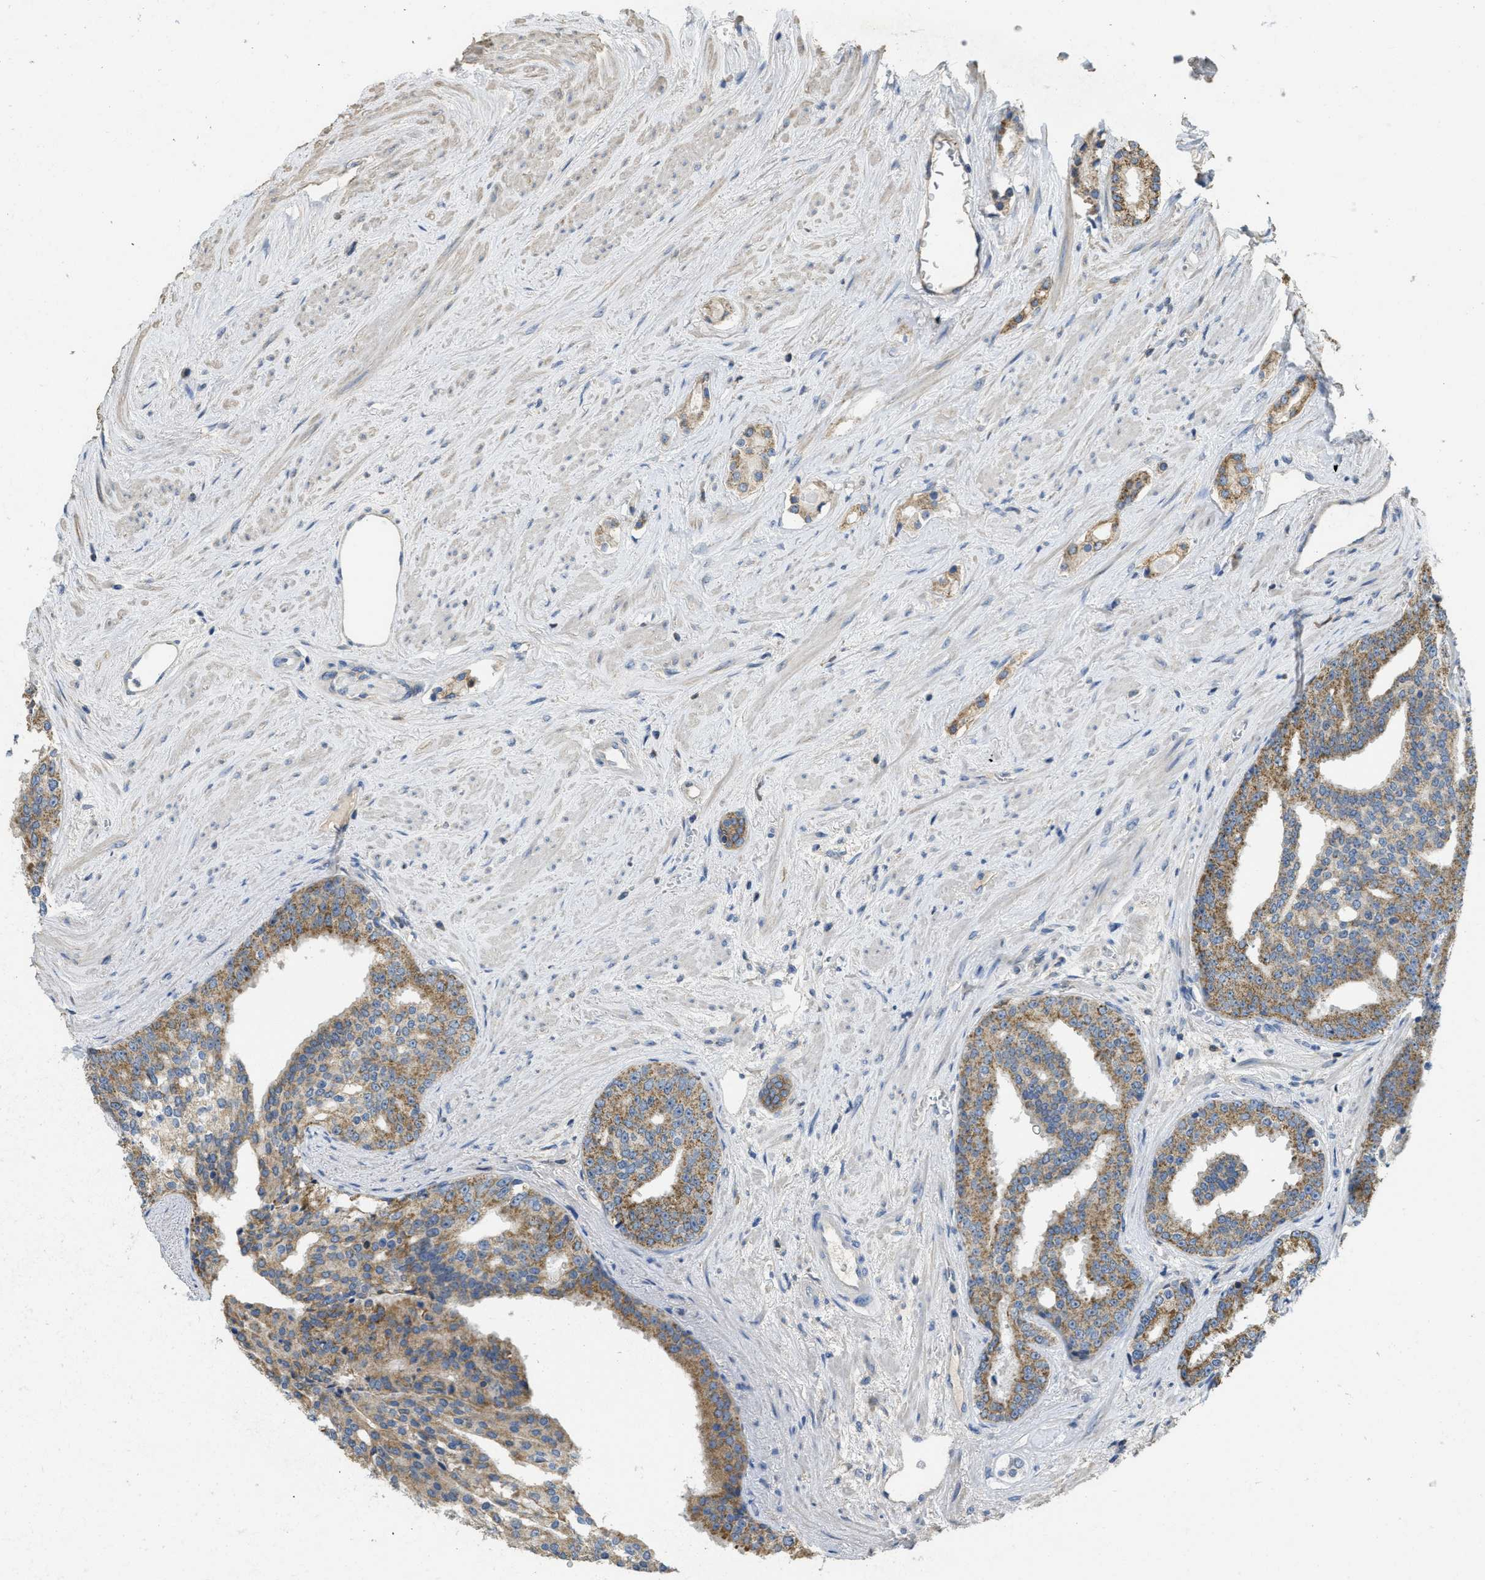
{"staining": {"intensity": "moderate", "quantity": ">75%", "location": "cytoplasmic/membranous"}, "tissue": "prostate cancer", "cell_type": "Tumor cells", "image_type": "cancer", "snomed": [{"axis": "morphology", "description": "Adenocarcinoma, High grade"}, {"axis": "topography", "description": "Prostate"}], "caption": "A histopathology image of human prostate high-grade adenocarcinoma stained for a protein reveals moderate cytoplasmic/membranous brown staining in tumor cells.", "gene": "SFXN2", "patient": {"sex": "male", "age": 71}}